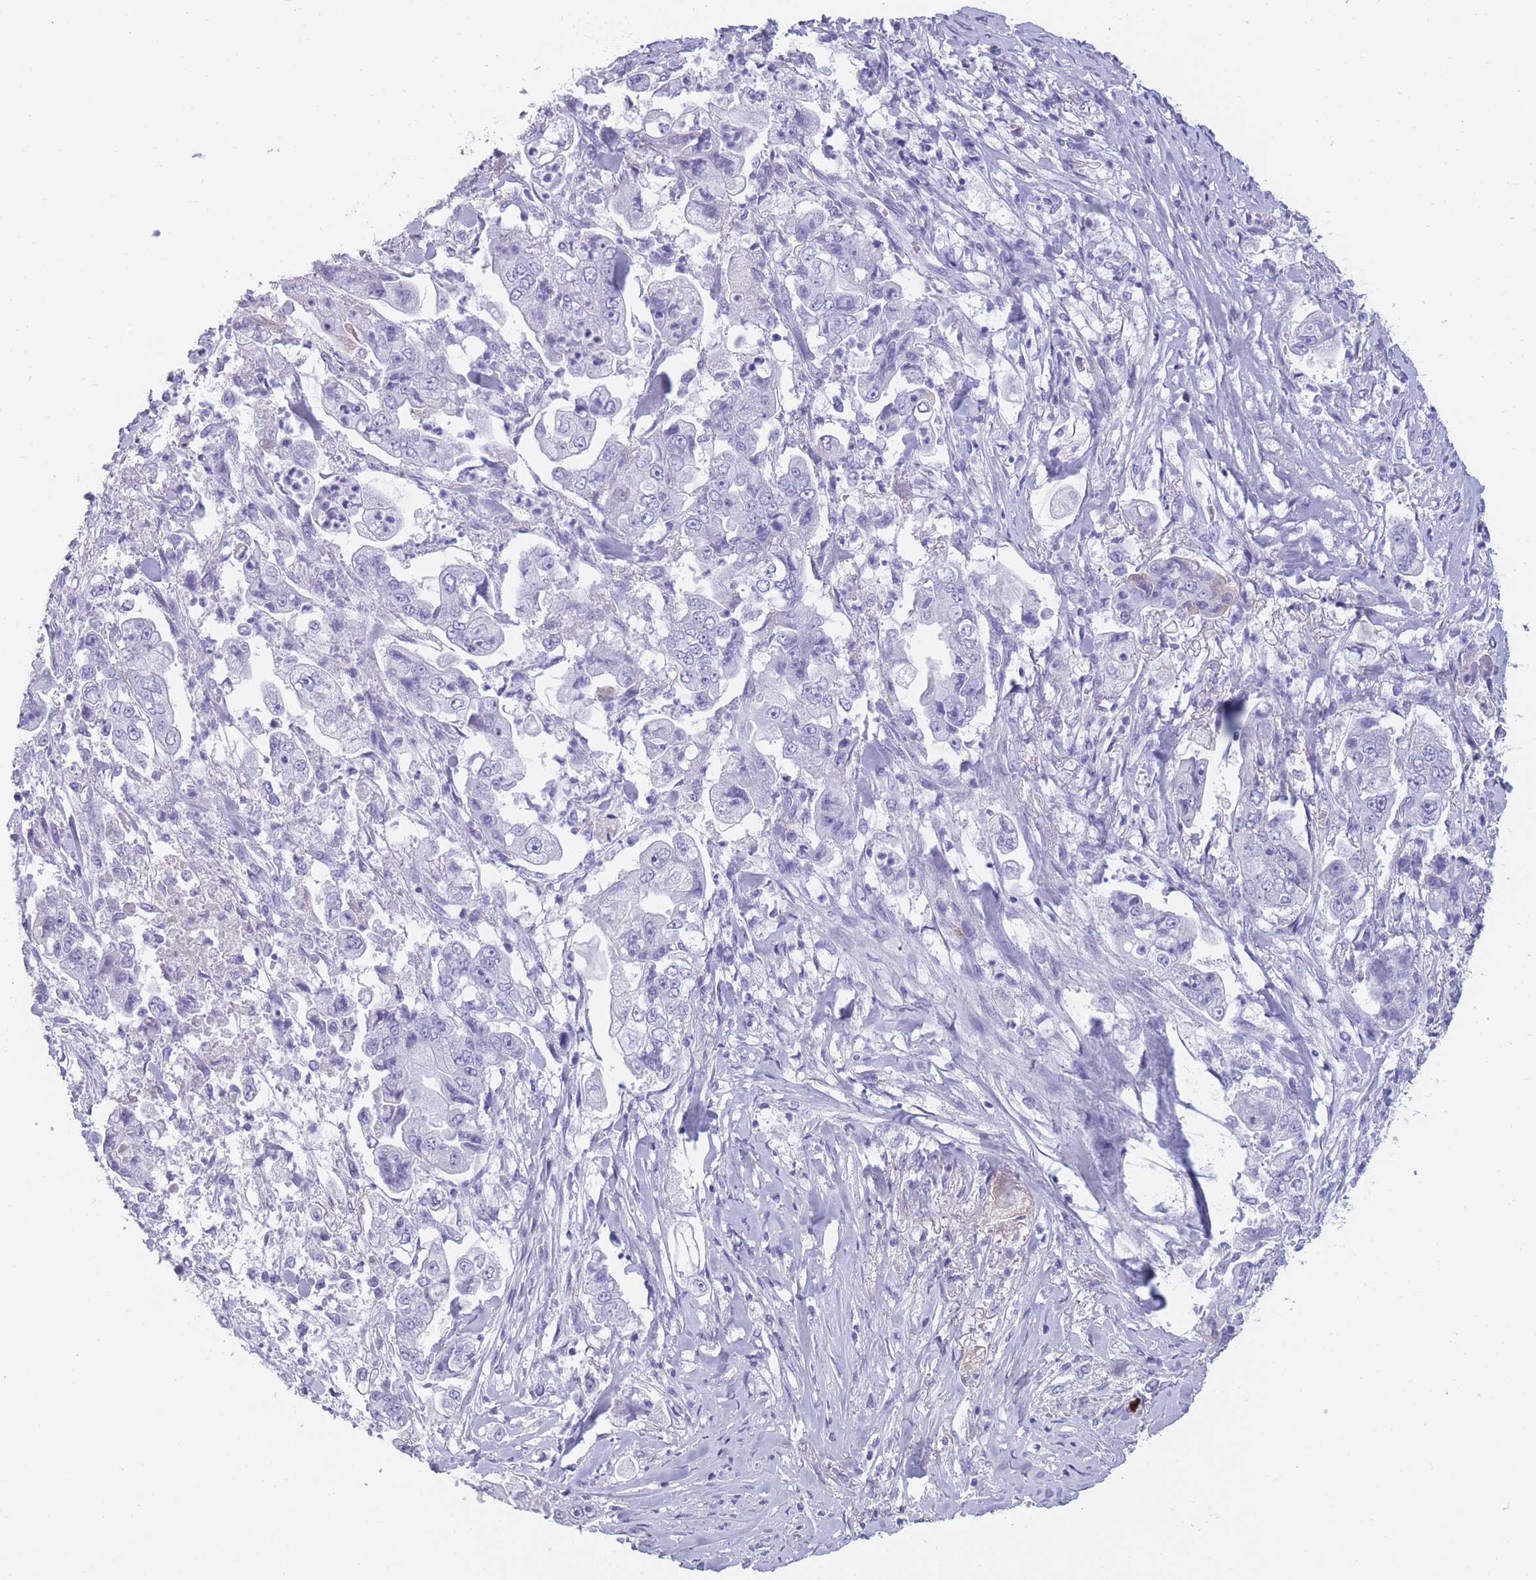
{"staining": {"intensity": "negative", "quantity": "none", "location": "none"}, "tissue": "stomach cancer", "cell_type": "Tumor cells", "image_type": "cancer", "snomed": [{"axis": "morphology", "description": "Adenocarcinoma, NOS"}, {"axis": "topography", "description": "Stomach"}], "caption": "The histopathology image exhibits no significant staining in tumor cells of stomach adenocarcinoma. (Stains: DAB immunohistochemistry with hematoxylin counter stain, Microscopy: brightfield microscopy at high magnification).", "gene": "TNFSF11", "patient": {"sex": "male", "age": 62}}